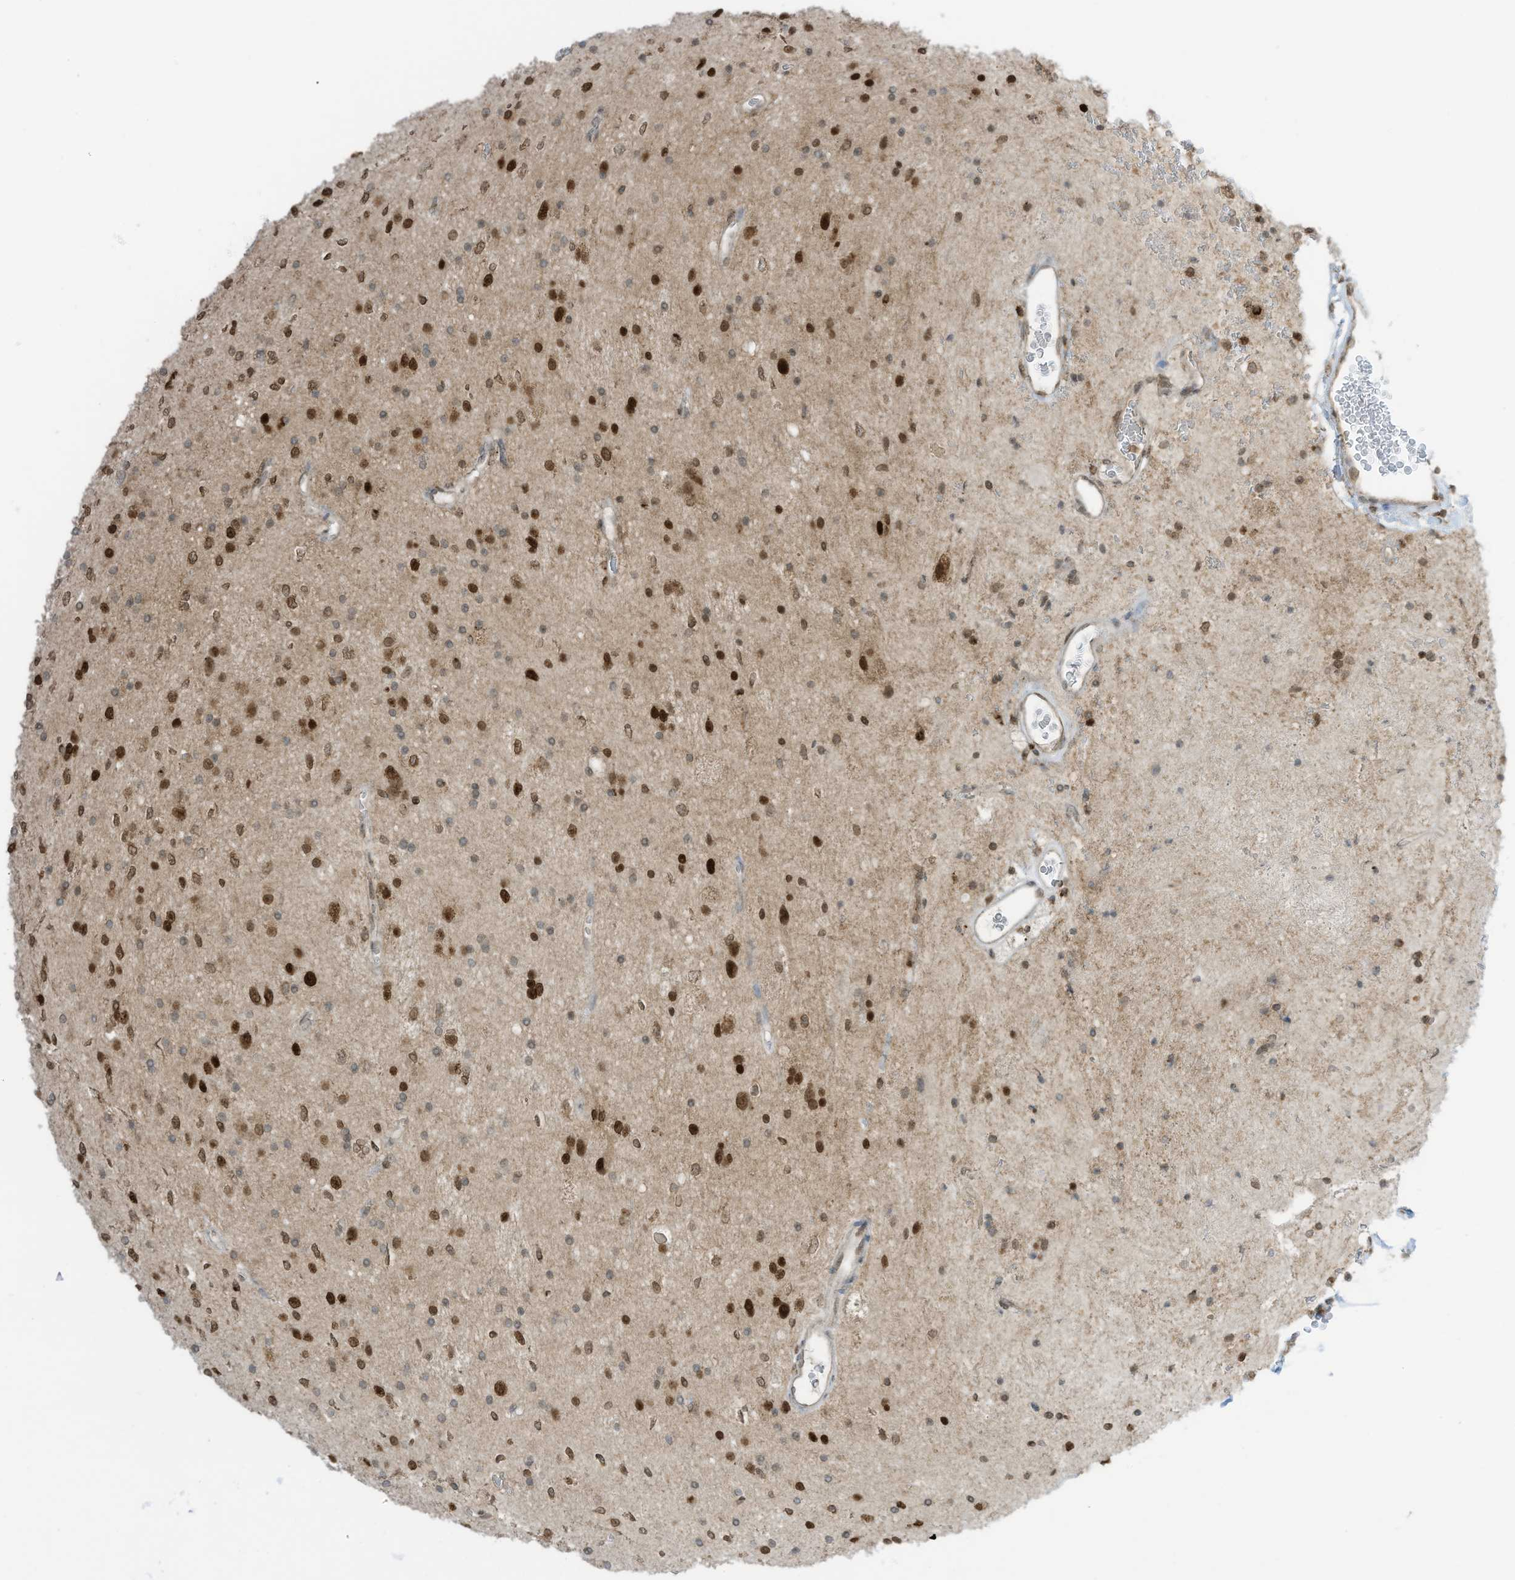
{"staining": {"intensity": "moderate", "quantity": "25%-75%", "location": "nuclear"}, "tissue": "glioma", "cell_type": "Tumor cells", "image_type": "cancer", "snomed": [{"axis": "morphology", "description": "Glioma, malignant, High grade"}, {"axis": "topography", "description": "Brain"}], "caption": "Immunohistochemical staining of high-grade glioma (malignant) displays moderate nuclear protein expression in approximately 25%-75% of tumor cells.", "gene": "KPNB1", "patient": {"sex": "male", "age": 34}}